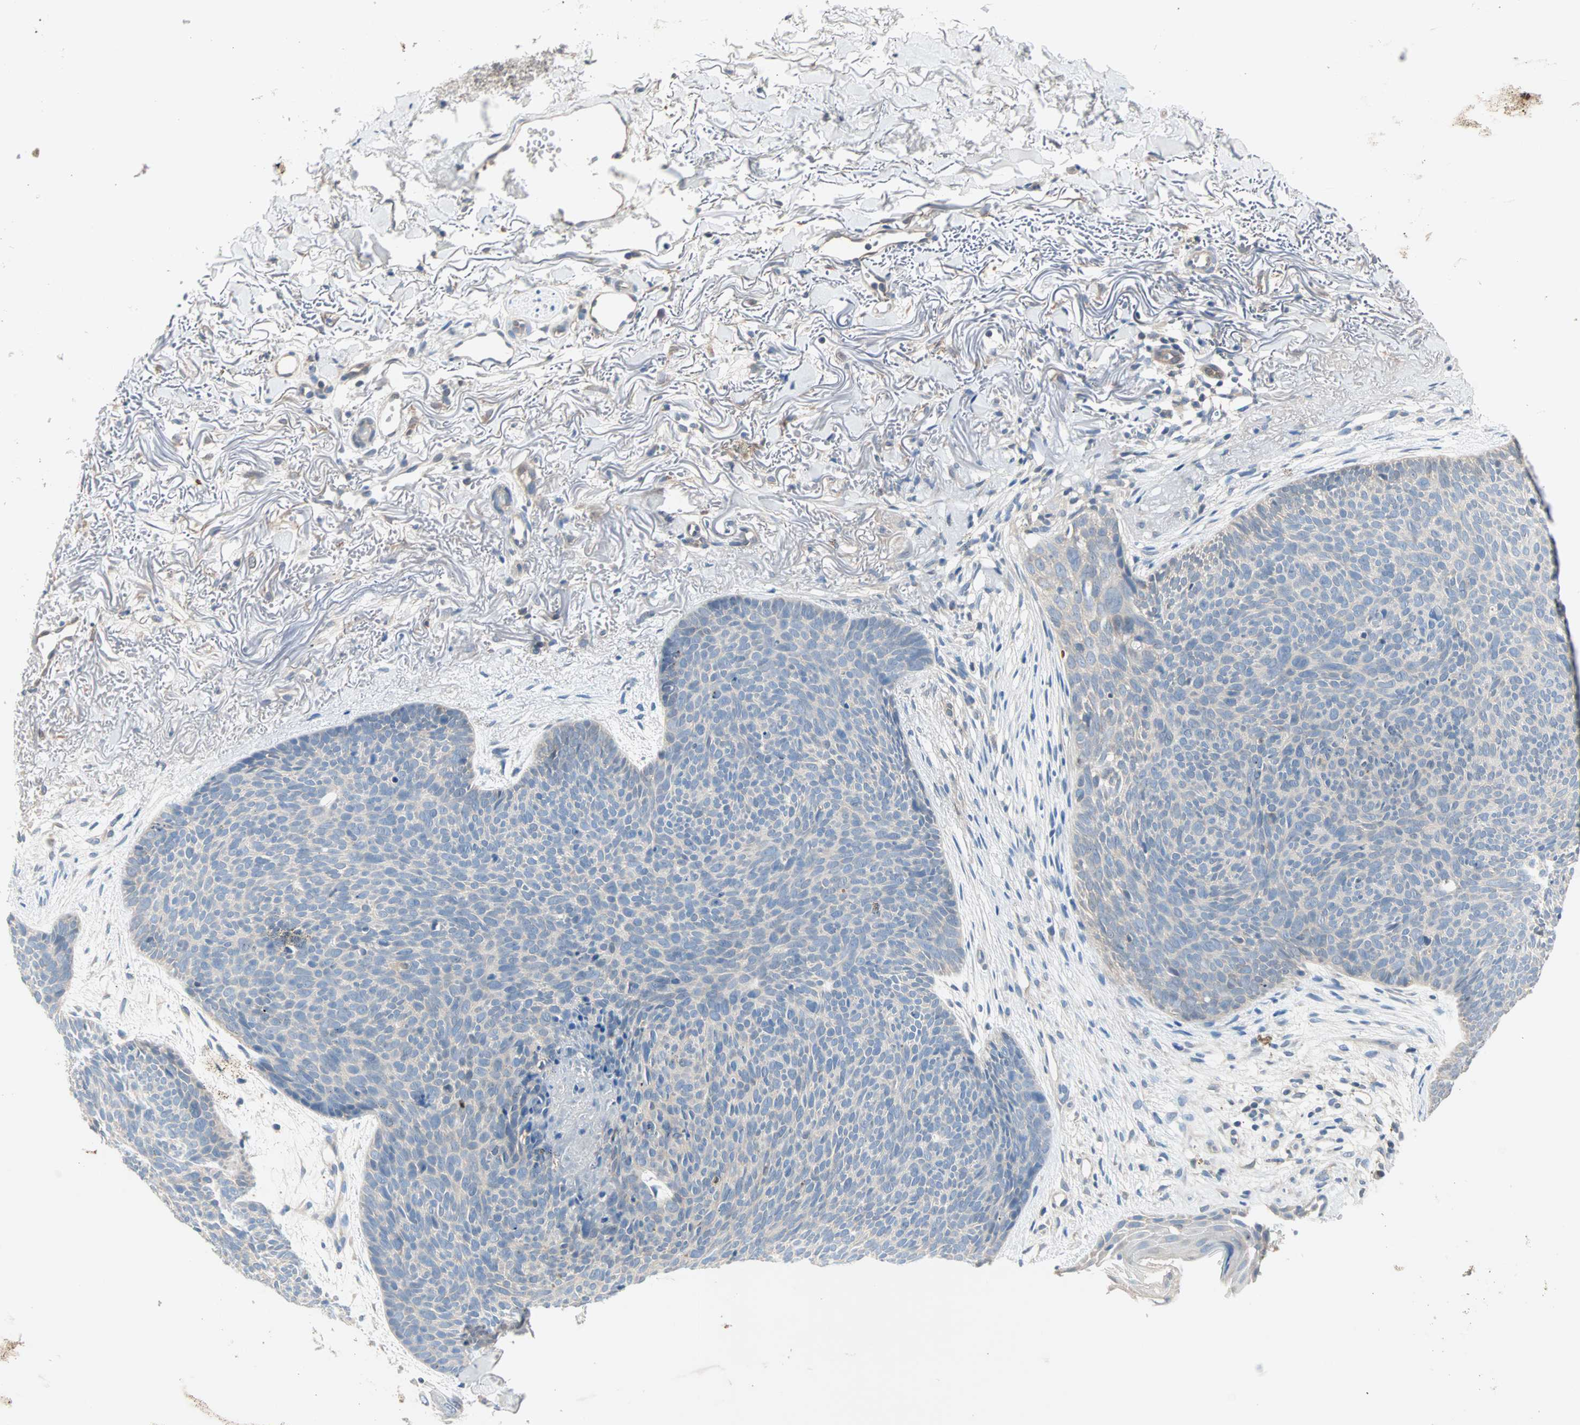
{"staining": {"intensity": "weak", "quantity": "25%-75%", "location": "cytoplasmic/membranous"}, "tissue": "skin cancer", "cell_type": "Tumor cells", "image_type": "cancer", "snomed": [{"axis": "morphology", "description": "Normal tissue, NOS"}, {"axis": "morphology", "description": "Basal cell carcinoma"}, {"axis": "topography", "description": "Skin"}], "caption": "Skin cancer stained for a protein (brown) exhibits weak cytoplasmic/membranous positive positivity in about 25%-75% of tumor cells.", "gene": "MPI", "patient": {"sex": "female", "age": 70}}